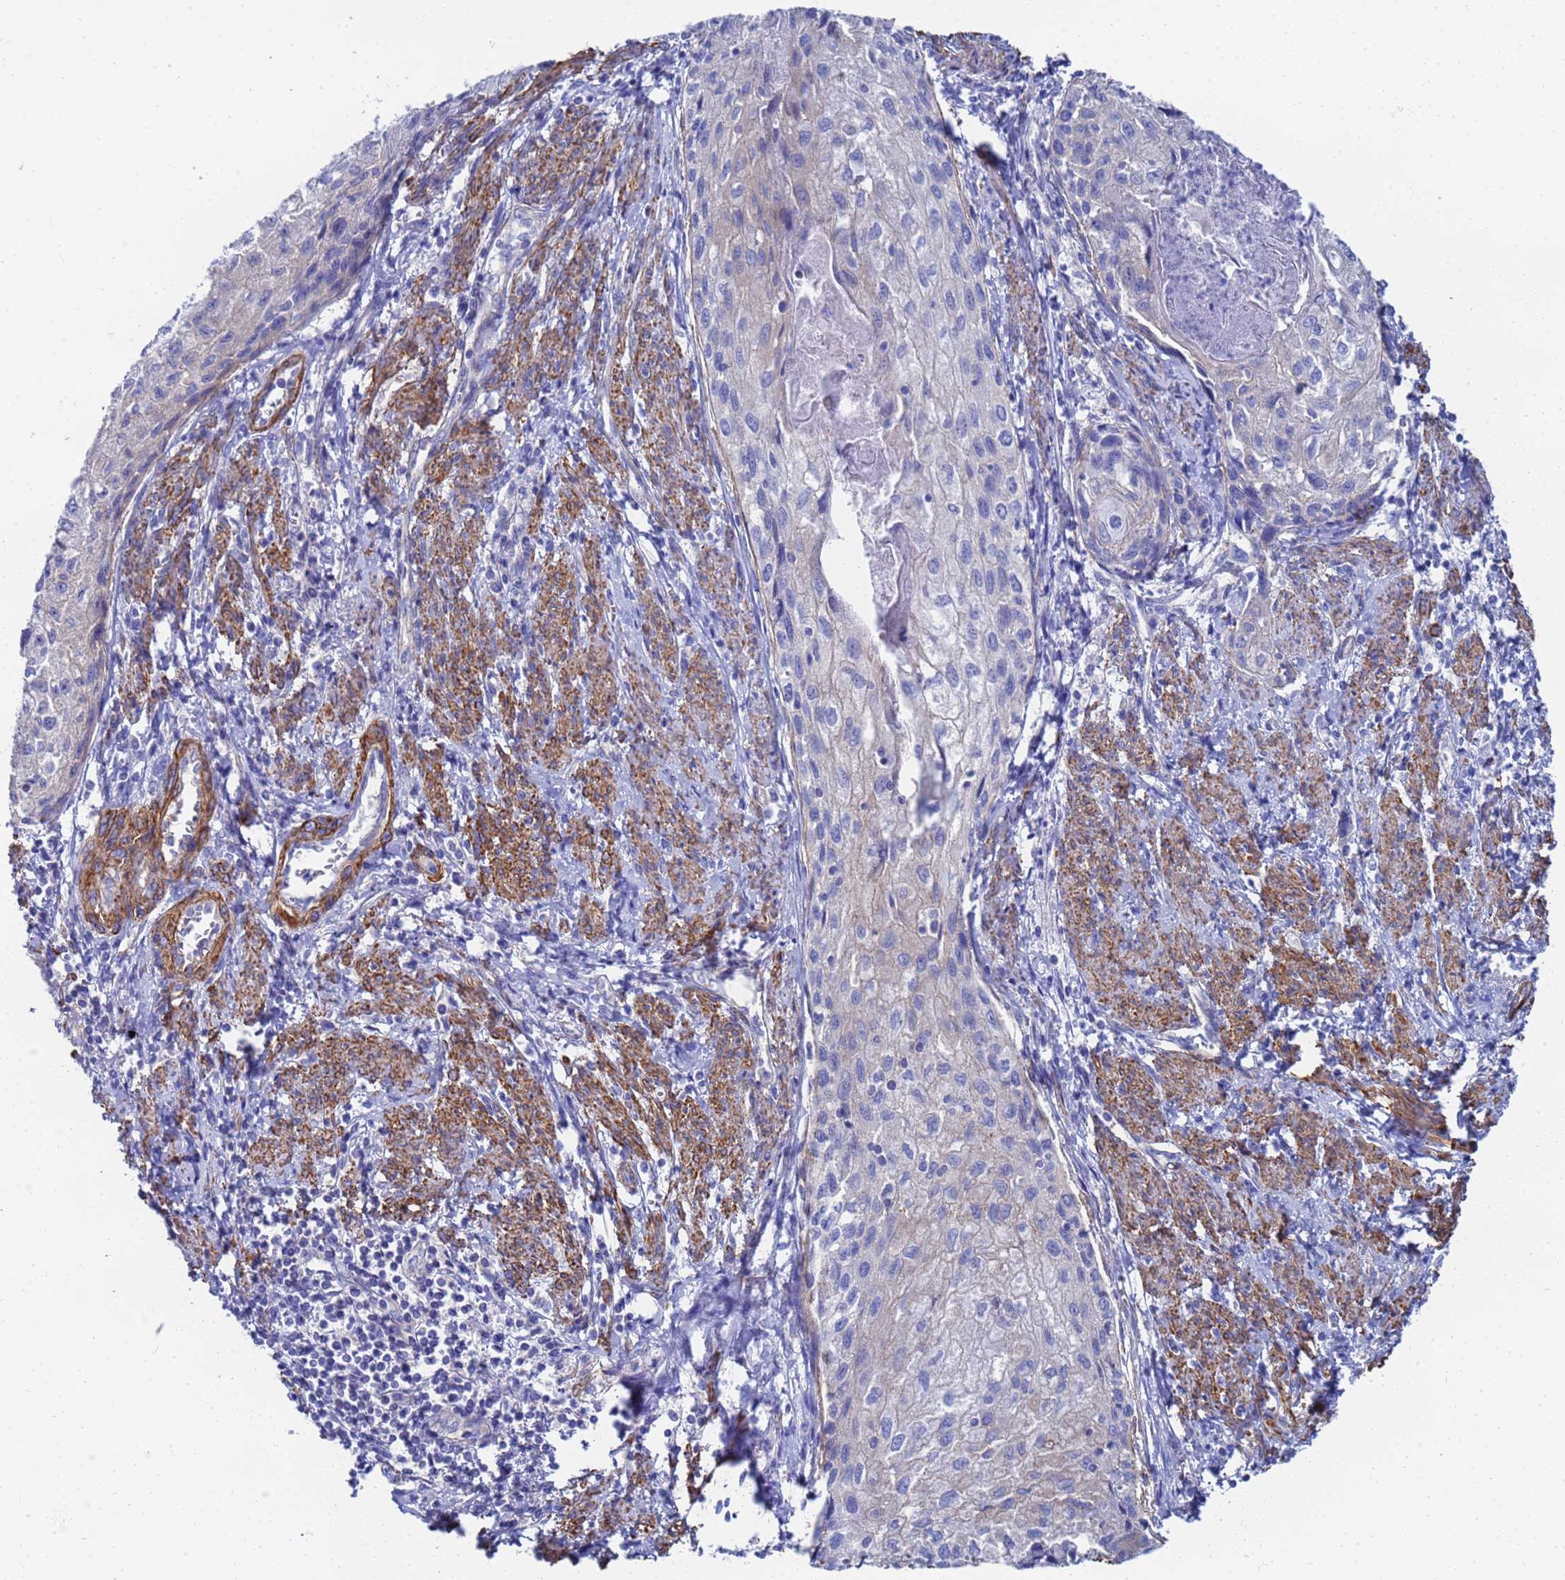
{"staining": {"intensity": "negative", "quantity": "none", "location": "none"}, "tissue": "cervical cancer", "cell_type": "Tumor cells", "image_type": "cancer", "snomed": [{"axis": "morphology", "description": "Squamous cell carcinoma, NOS"}, {"axis": "topography", "description": "Cervix"}], "caption": "An IHC micrograph of cervical squamous cell carcinoma is shown. There is no staining in tumor cells of cervical squamous cell carcinoma.", "gene": "RAB39B", "patient": {"sex": "female", "age": 67}}